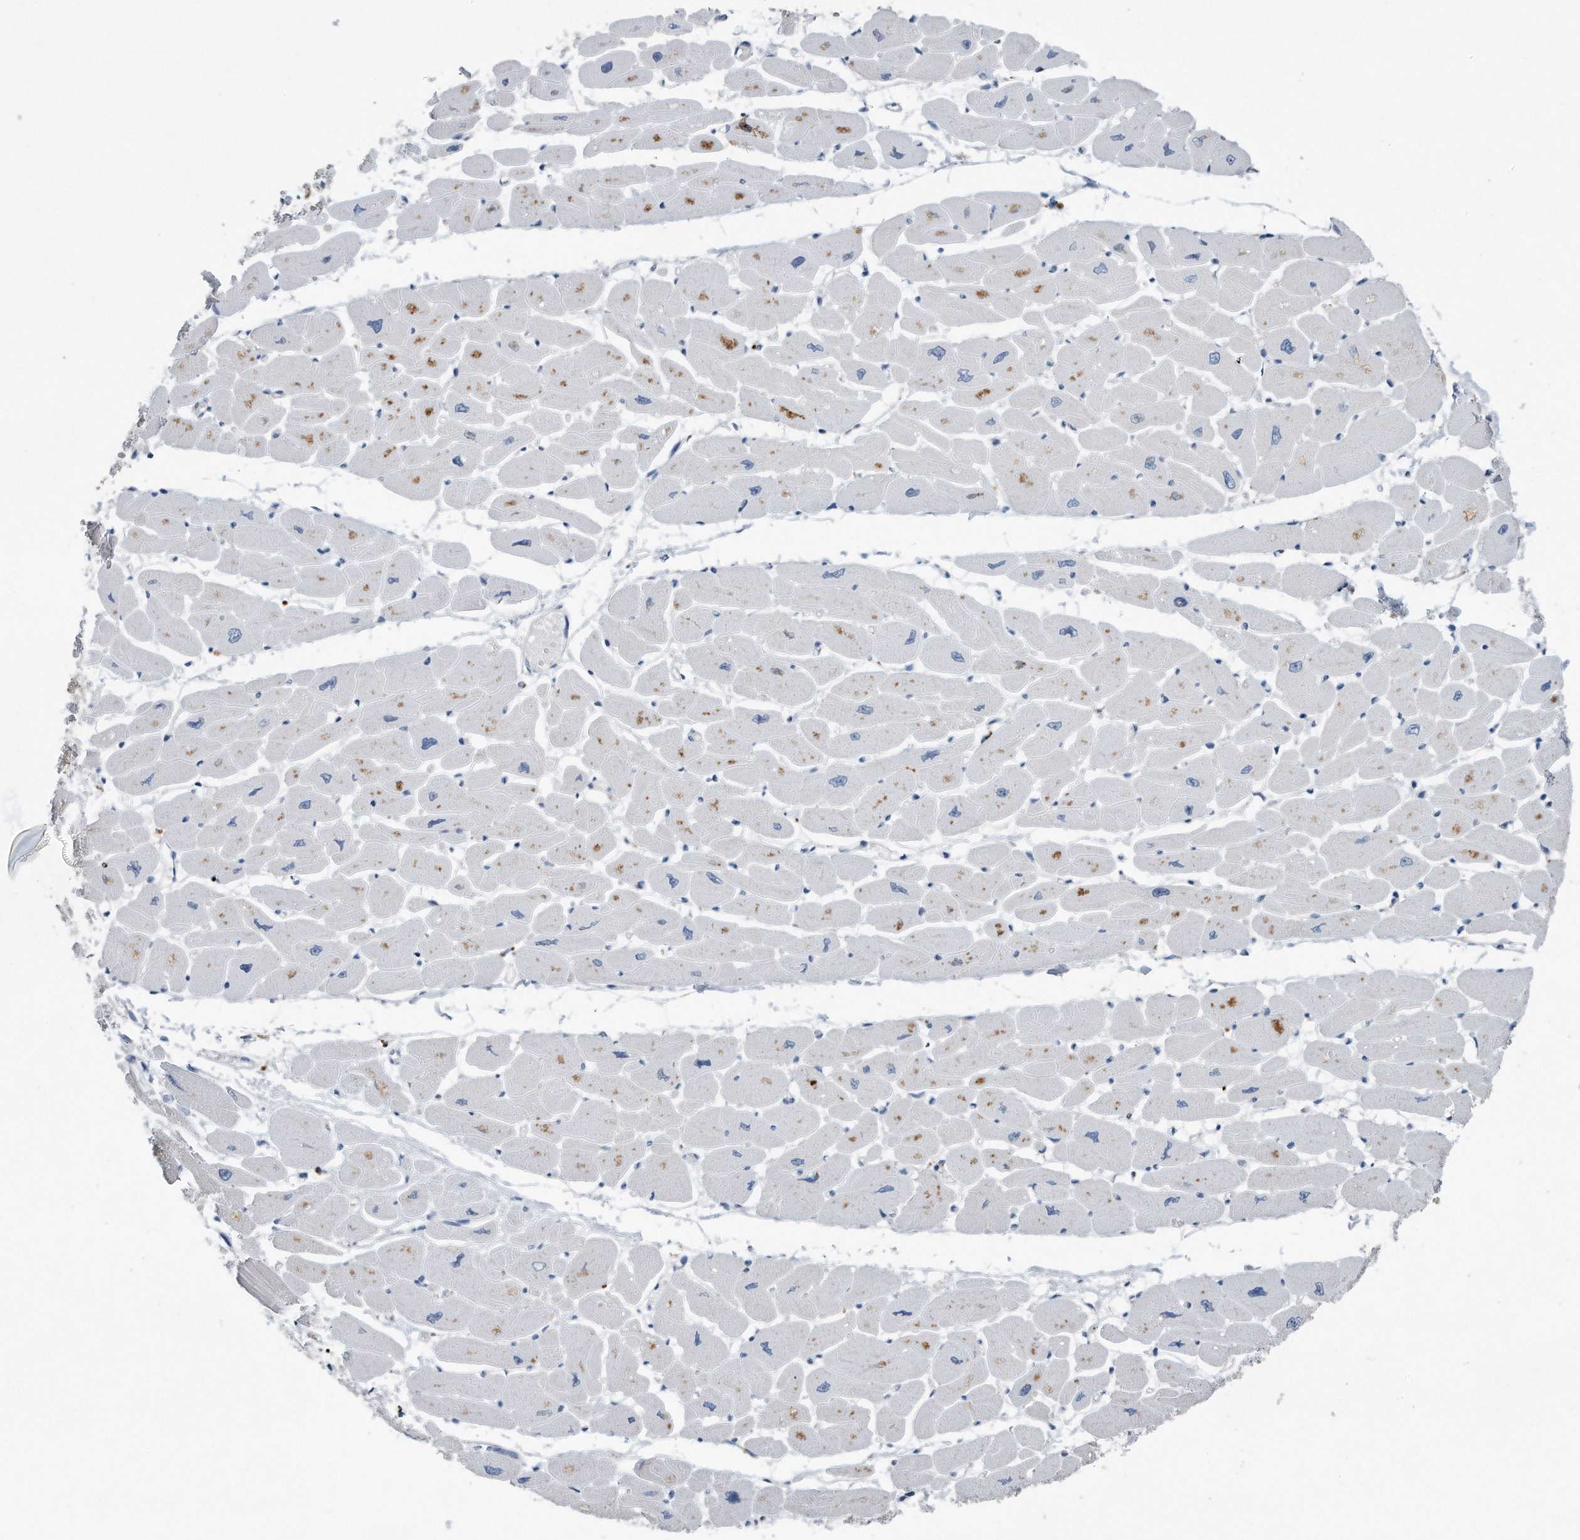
{"staining": {"intensity": "weak", "quantity": "<25%", "location": "cytoplasmic/membranous"}, "tissue": "heart muscle", "cell_type": "Cardiomyocytes", "image_type": "normal", "snomed": [{"axis": "morphology", "description": "Normal tissue, NOS"}, {"axis": "topography", "description": "Heart"}], "caption": "Cardiomyocytes show no significant positivity in benign heart muscle. Brightfield microscopy of IHC stained with DAB (brown) and hematoxylin (blue), captured at high magnification.", "gene": "ZNF772", "patient": {"sex": "female", "age": 54}}